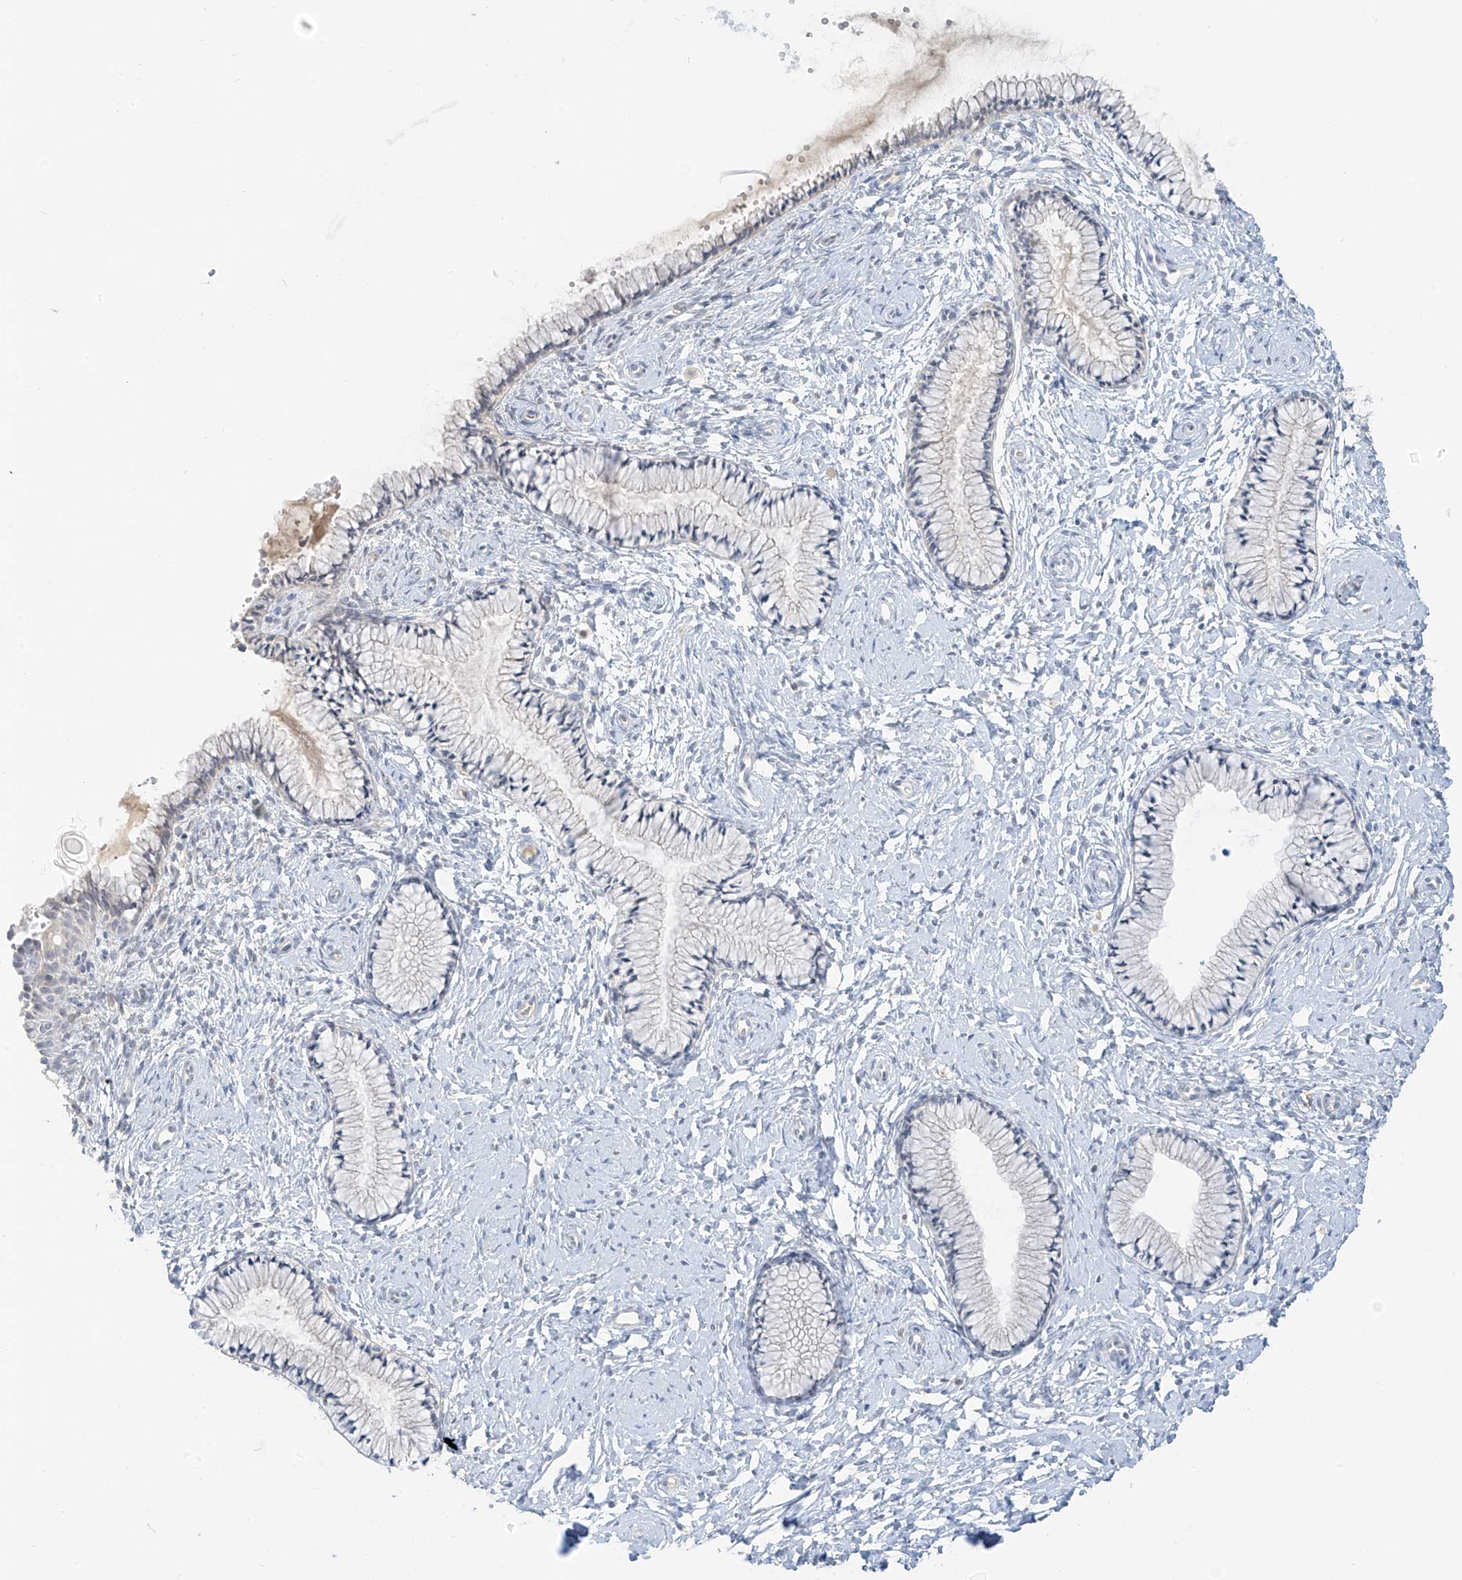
{"staining": {"intensity": "negative", "quantity": "none", "location": "none"}, "tissue": "cervix", "cell_type": "Glandular cells", "image_type": "normal", "snomed": [{"axis": "morphology", "description": "Normal tissue, NOS"}, {"axis": "topography", "description": "Cervix"}], "caption": "High magnification brightfield microscopy of normal cervix stained with DAB (3,3'-diaminobenzidine) (brown) and counterstained with hematoxylin (blue): glandular cells show no significant staining.", "gene": "C2orf42", "patient": {"sex": "female", "age": 33}}